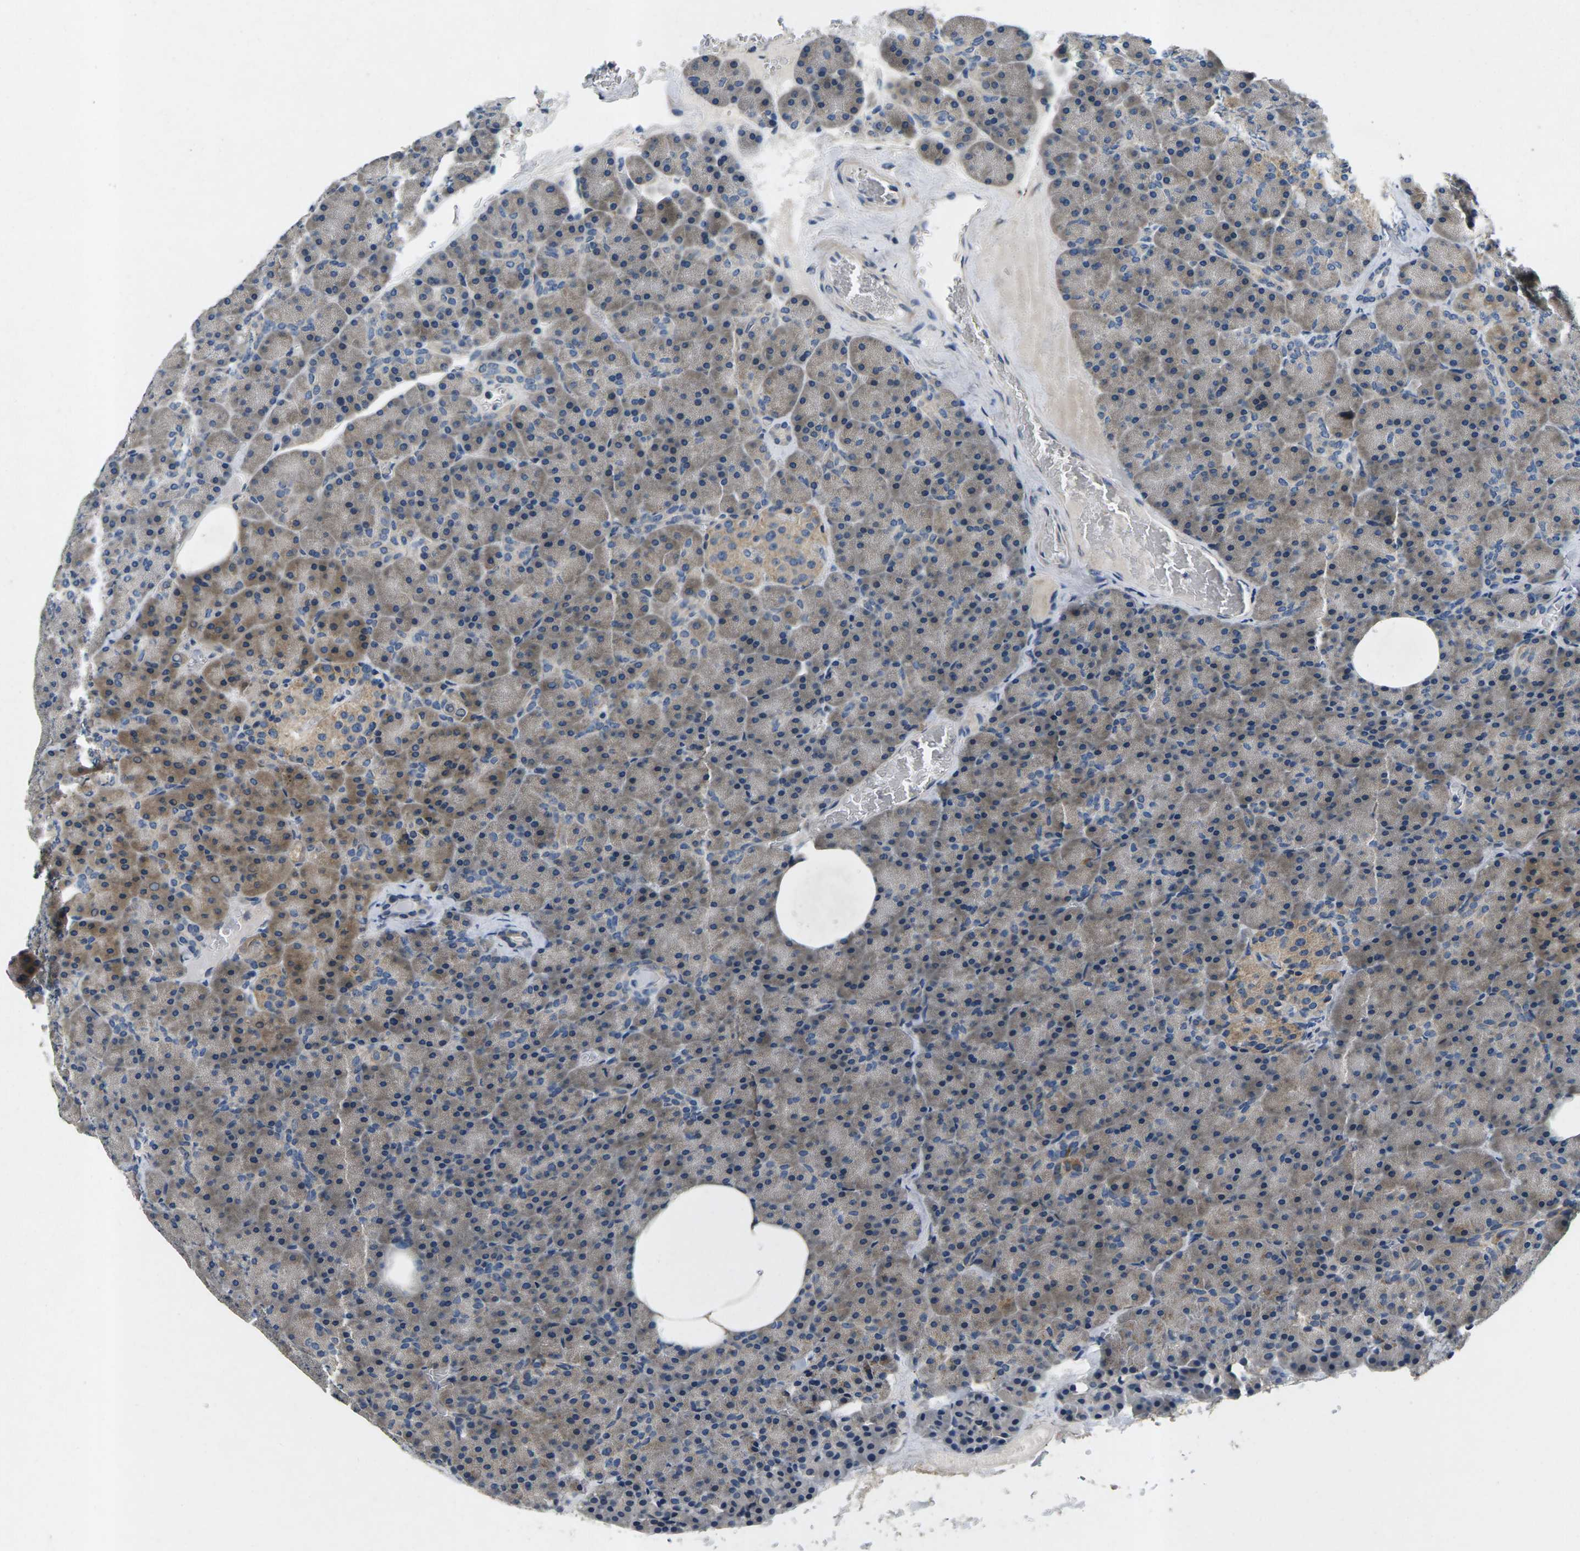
{"staining": {"intensity": "weak", "quantity": ">75%", "location": "cytoplasmic/membranous"}, "tissue": "pancreas", "cell_type": "Exocrine glandular cells", "image_type": "normal", "snomed": [{"axis": "morphology", "description": "Normal tissue, NOS"}, {"axis": "topography", "description": "Pancreas"}], "caption": "About >75% of exocrine glandular cells in benign human pancreas demonstrate weak cytoplasmic/membranous protein expression as visualized by brown immunohistochemical staining.", "gene": "ERGIC3", "patient": {"sex": "female", "age": 35}}